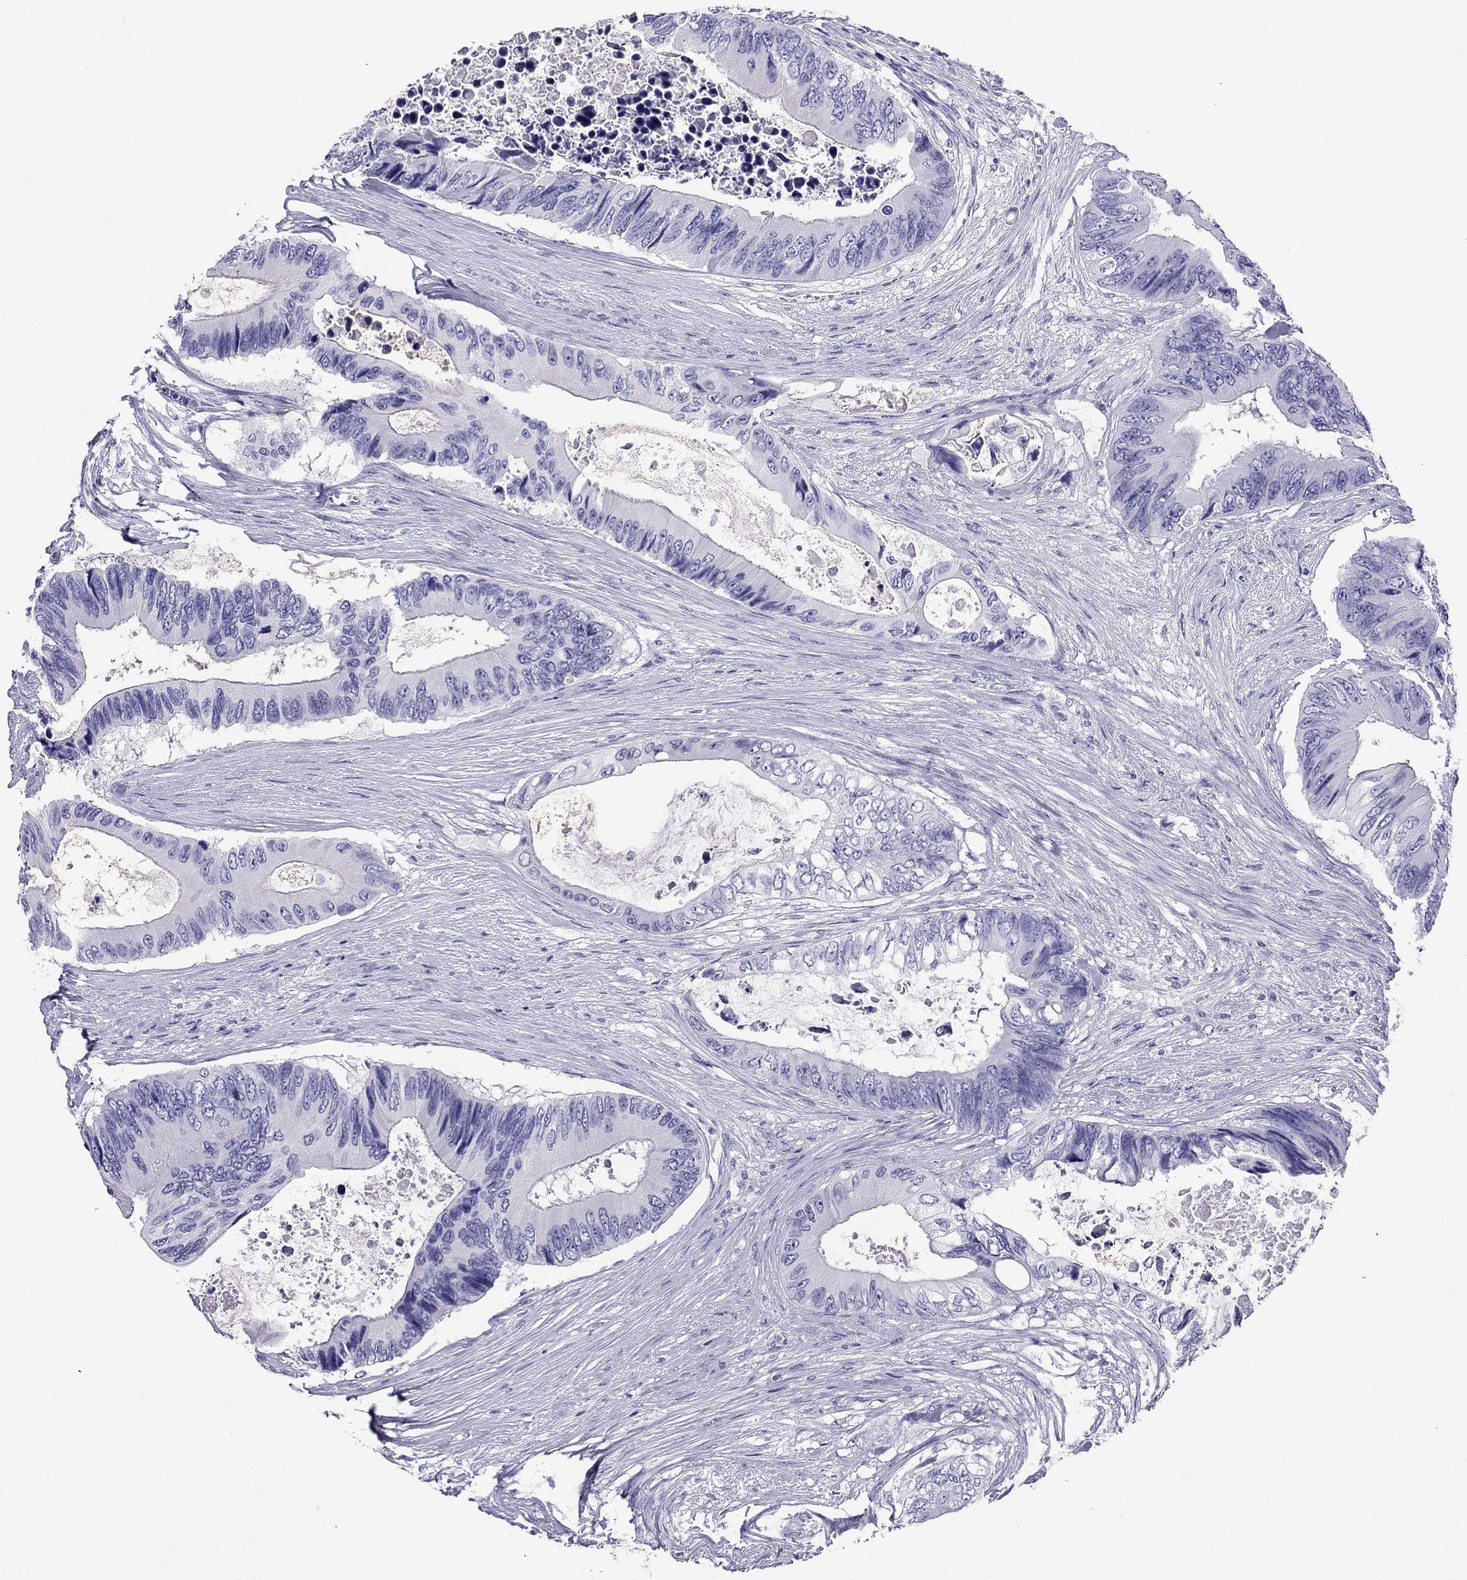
{"staining": {"intensity": "negative", "quantity": "none", "location": "none"}, "tissue": "colorectal cancer", "cell_type": "Tumor cells", "image_type": "cancer", "snomed": [{"axis": "morphology", "description": "Adenocarcinoma, NOS"}, {"axis": "topography", "description": "Rectum"}], "caption": "Immunohistochemical staining of human colorectal cancer shows no significant expression in tumor cells.", "gene": "ARR3", "patient": {"sex": "male", "age": 63}}